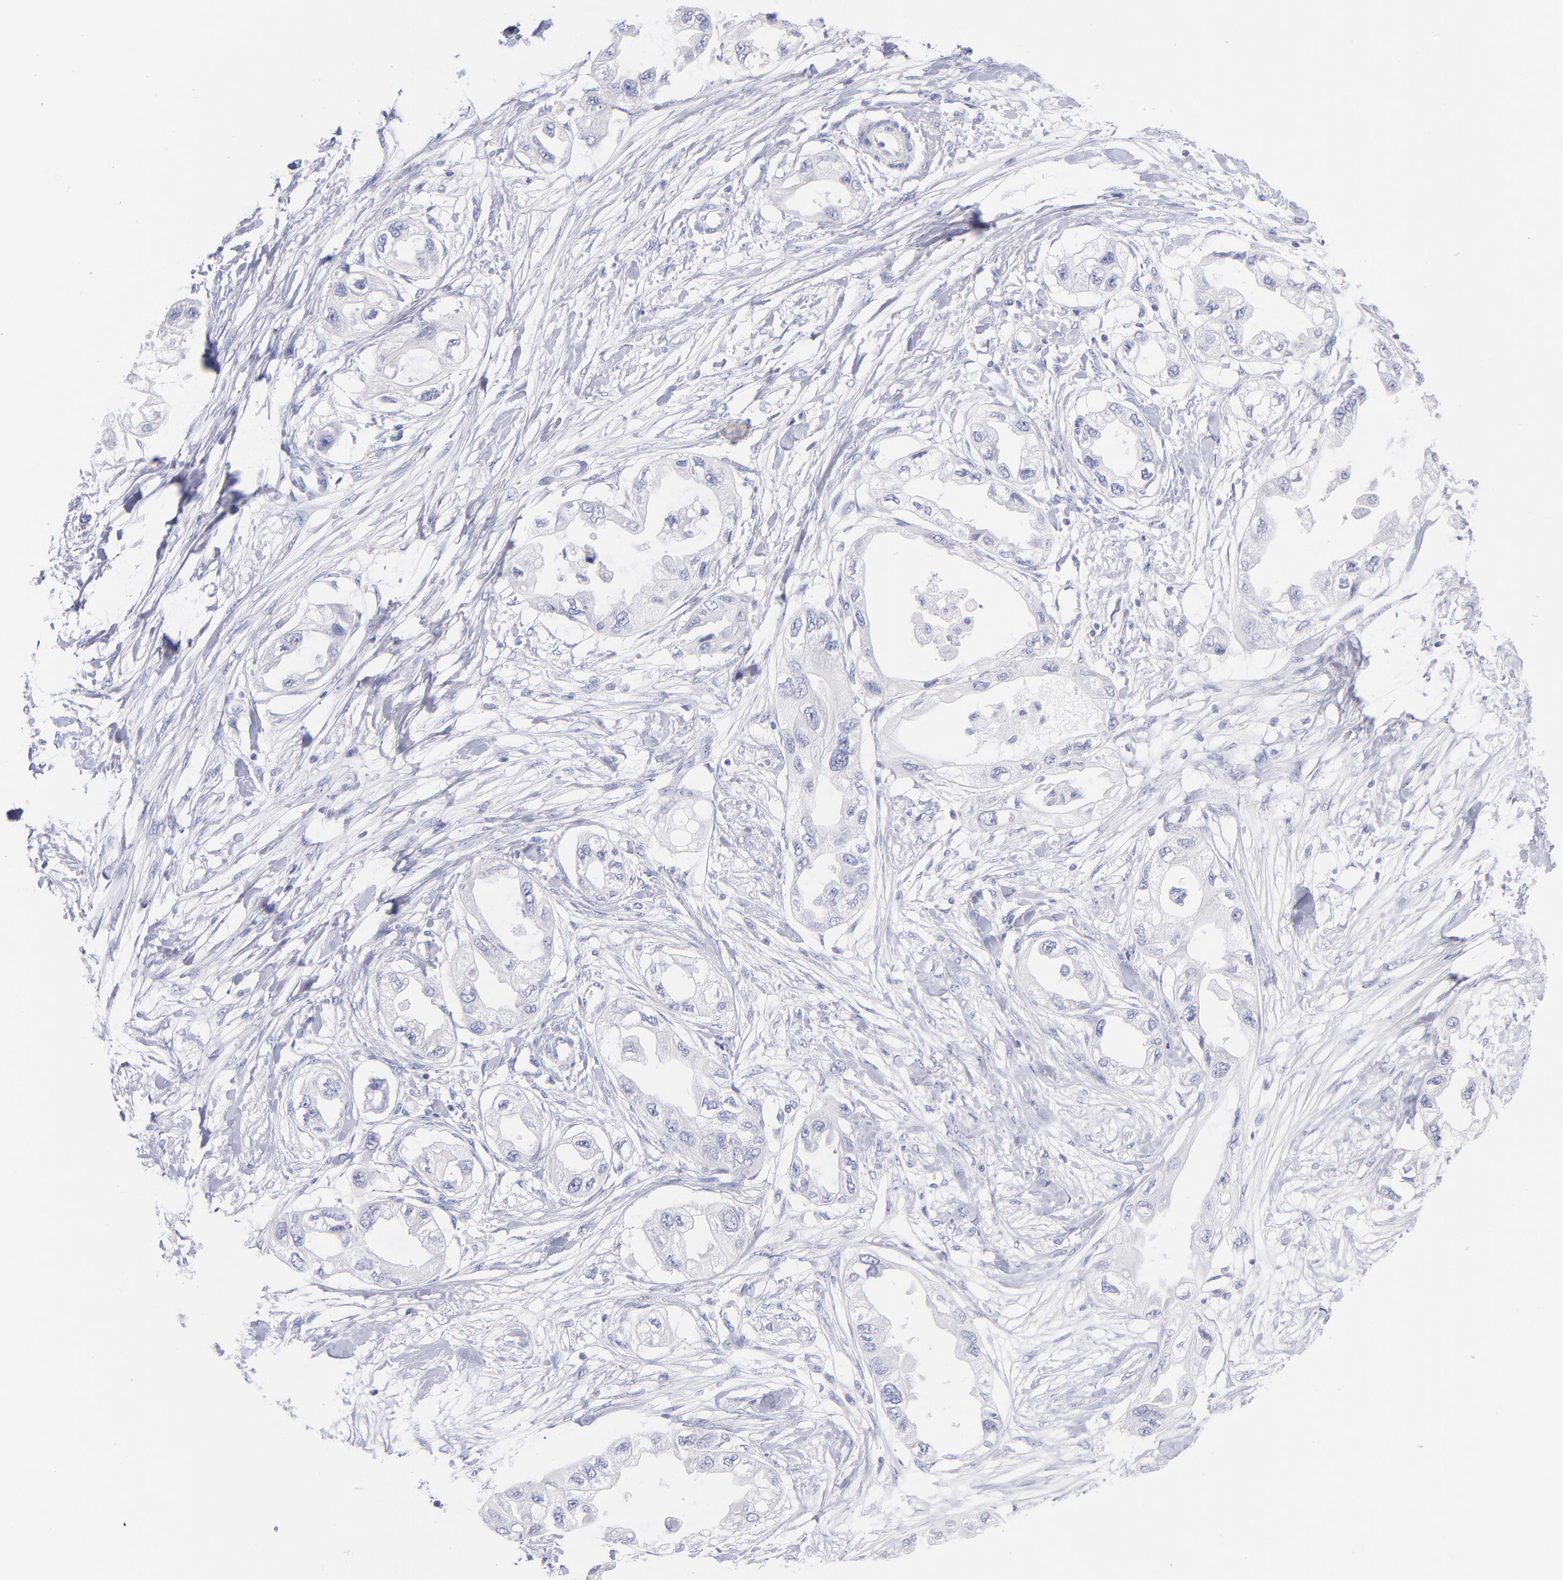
{"staining": {"intensity": "negative", "quantity": "none", "location": "none"}, "tissue": "endometrial cancer", "cell_type": "Tumor cells", "image_type": "cancer", "snomed": [{"axis": "morphology", "description": "Adenocarcinoma, NOS"}, {"axis": "topography", "description": "Endometrium"}], "caption": "Endometrial cancer (adenocarcinoma) was stained to show a protein in brown. There is no significant staining in tumor cells.", "gene": "SCGN", "patient": {"sex": "female", "age": 67}}